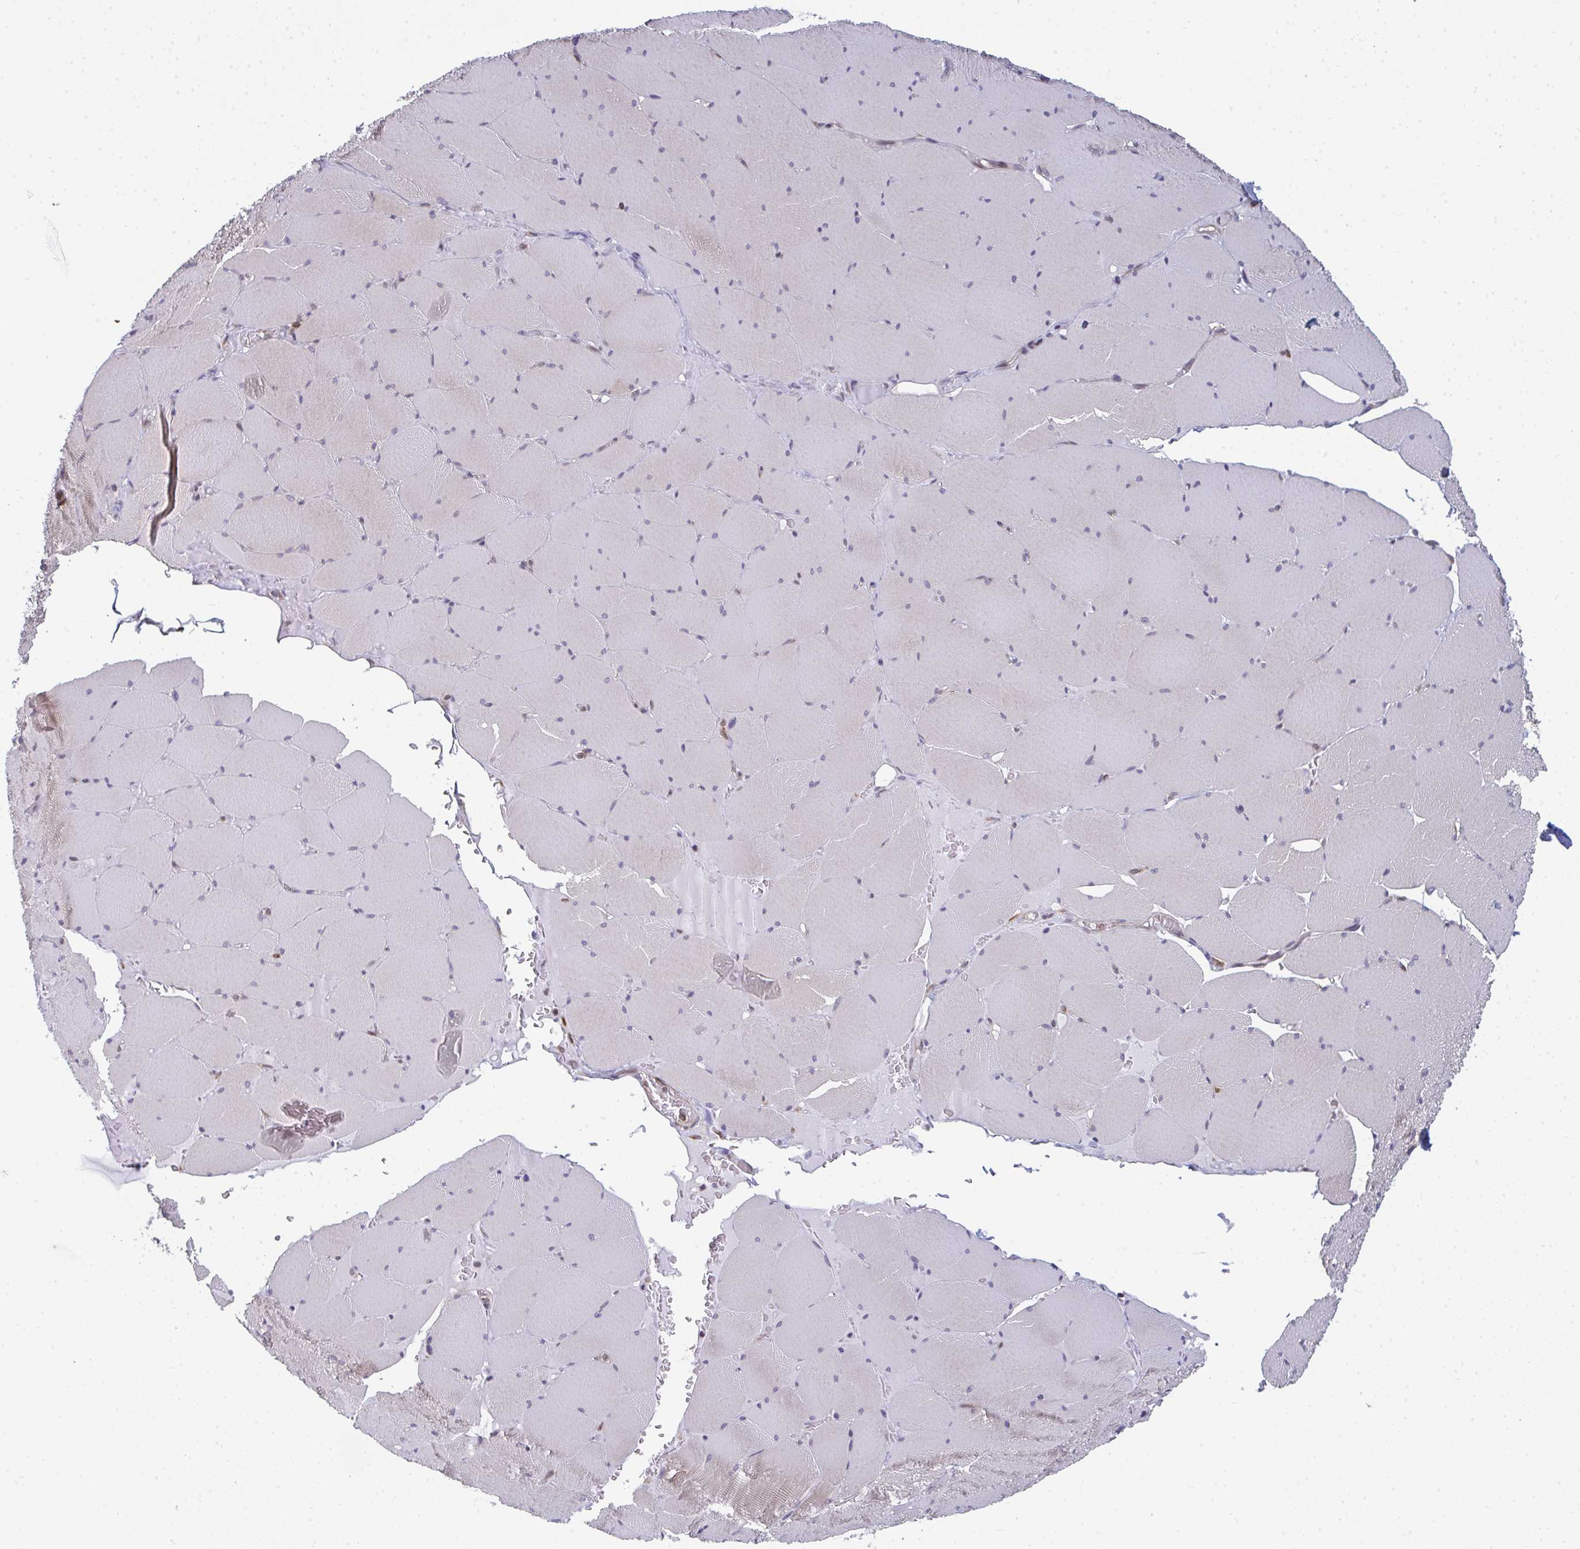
{"staining": {"intensity": "weak", "quantity": "<25%", "location": "cytoplasmic/membranous"}, "tissue": "skeletal muscle", "cell_type": "Myocytes", "image_type": "normal", "snomed": [{"axis": "morphology", "description": "Normal tissue, NOS"}, {"axis": "topography", "description": "Skeletal muscle"}, {"axis": "topography", "description": "Head-Neck"}], "caption": "DAB immunohistochemical staining of benign human skeletal muscle demonstrates no significant staining in myocytes. (Brightfield microscopy of DAB immunohistochemistry at high magnification).", "gene": "LYSMD4", "patient": {"sex": "male", "age": 66}}